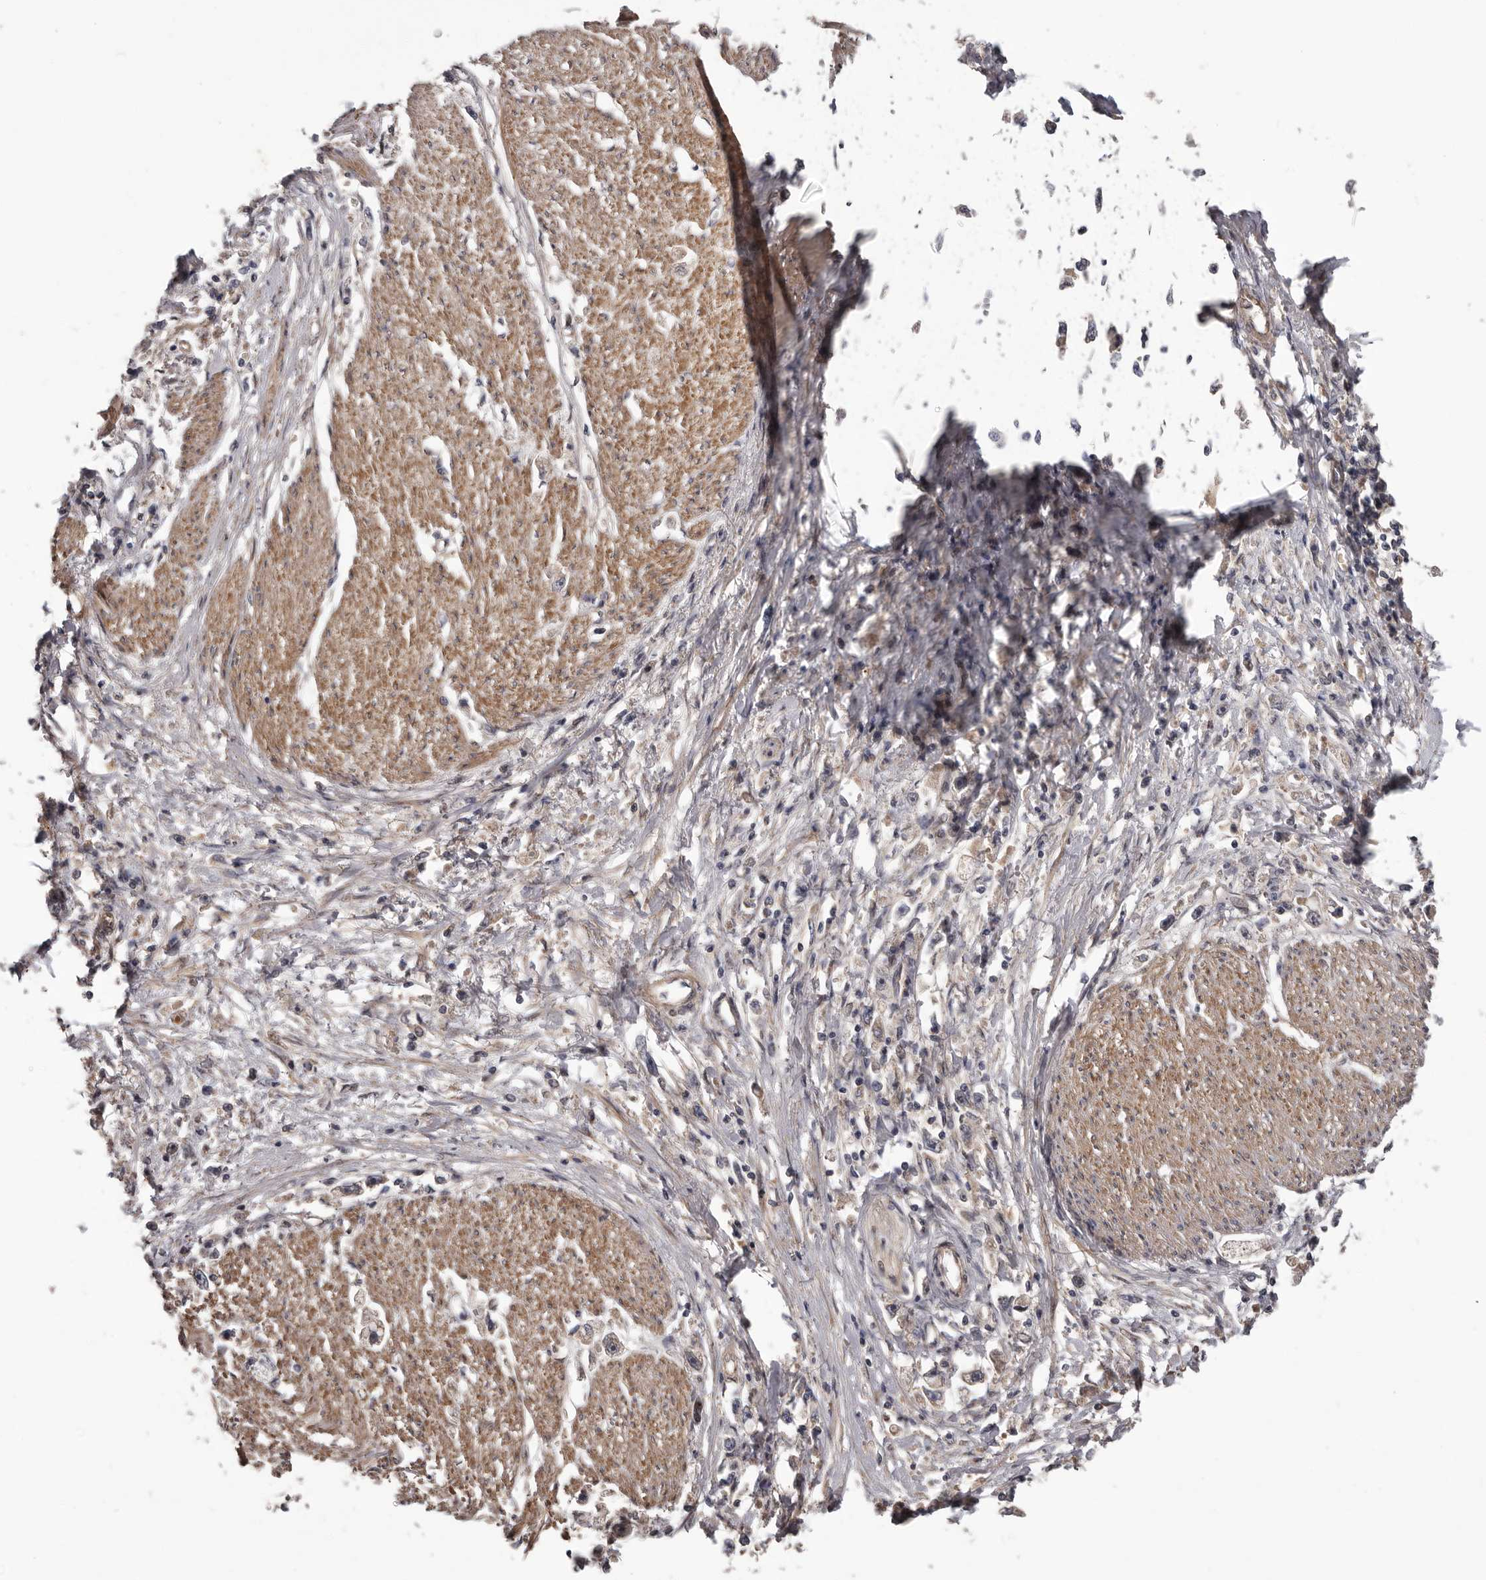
{"staining": {"intensity": "weak", "quantity": "<25%", "location": "cytoplasmic/membranous"}, "tissue": "stomach cancer", "cell_type": "Tumor cells", "image_type": "cancer", "snomed": [{"axis": "morphology", "description": "Adenocarcinoma, NOS"}, {"axis": "topography", "description": "Stomach"}], "caption": "This is a photomicrograph of immunohistochemistry (IHC) staining of stomach adenocarcinoma, which shows no staining in tumor cells.", "gene": "PRKD1", "patient": {"sex": "female", "age": 59}}